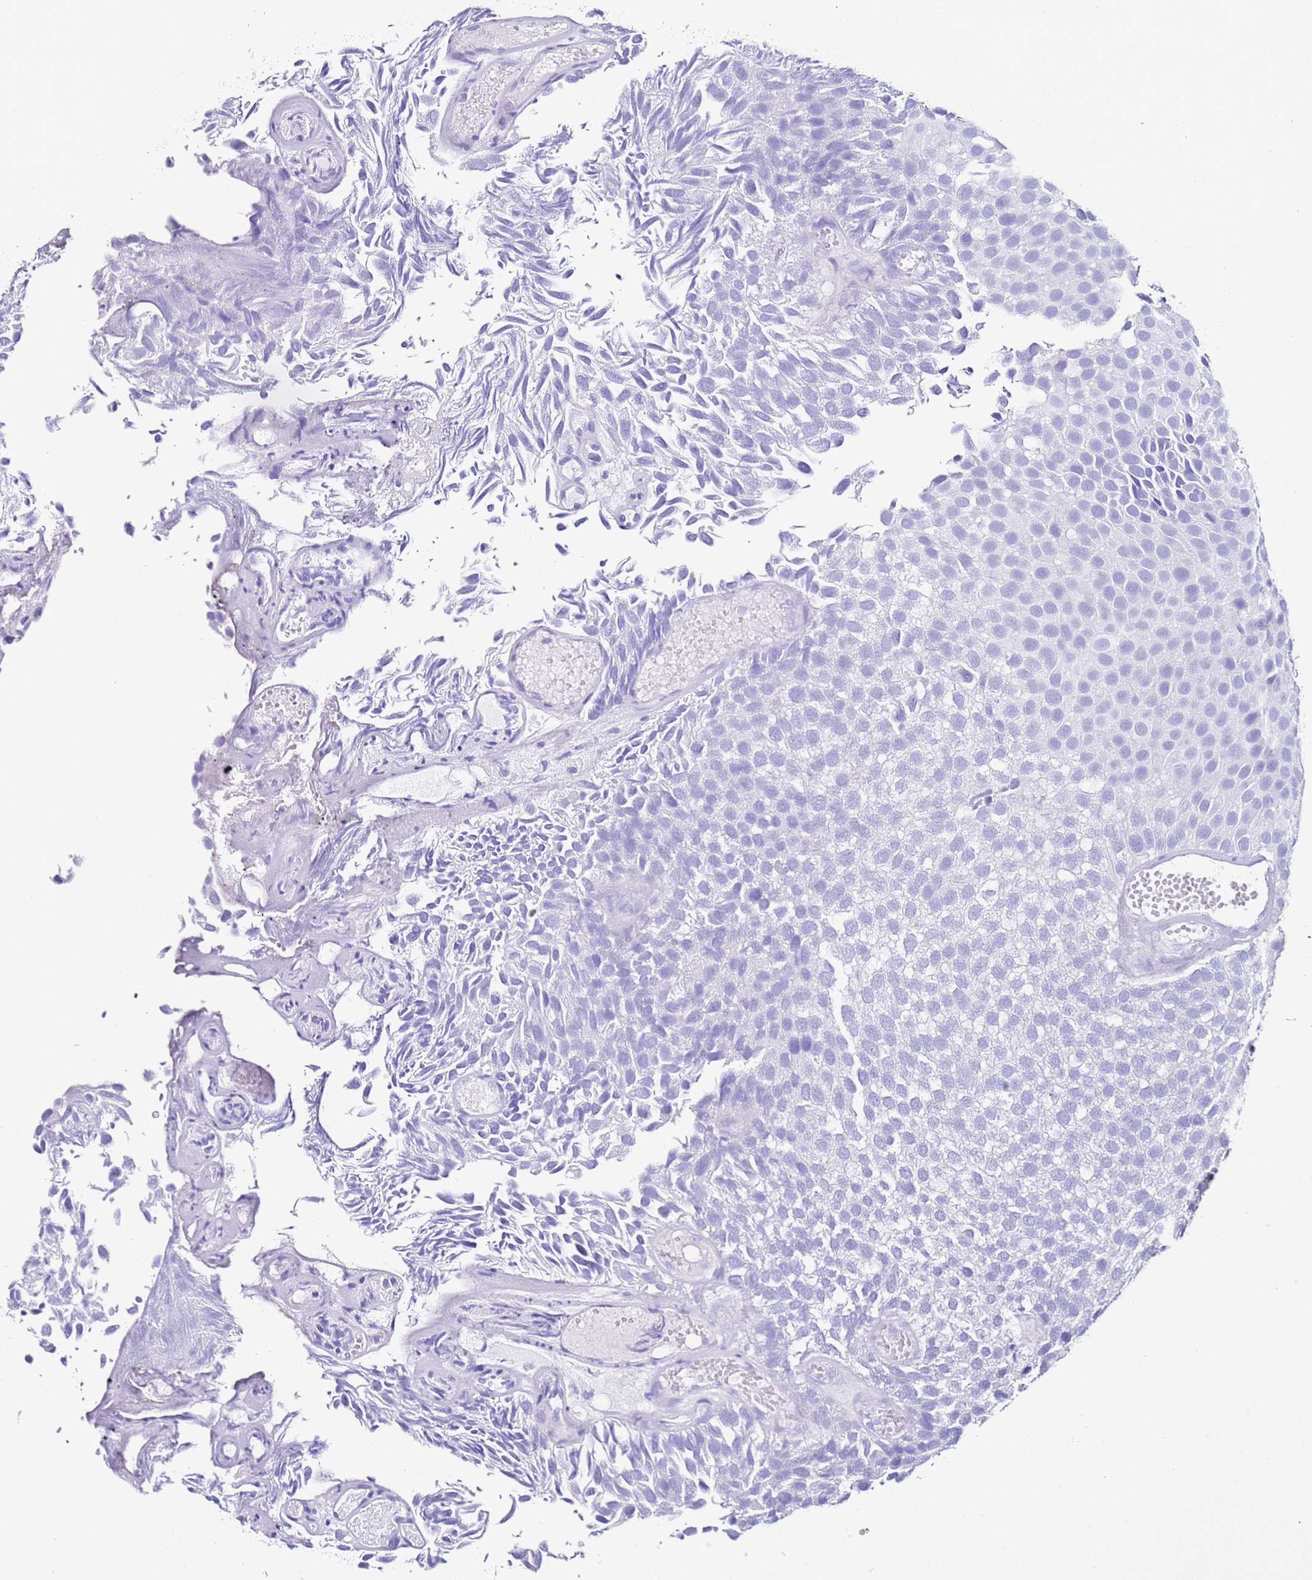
{"staining": {"intensity": "negative", "quantity": "none", "location": "none"}, "tissue": "urothelial cancer", "cell_type": "Tumor cells", "image_type": "cancer", "snomed": [{"axis": "morphology", "description": "Urothelial carcinoma, Low grade"}, {"axis": "topography", "description": "Urinary bladder"}], "caption": "A histopathology image of low-grade urothelial carcinoma stained for a protein exhibits no brown staining in tumor cells.", "gene": "PTBP2", "patient": {"sex": "male", "age": 89}}